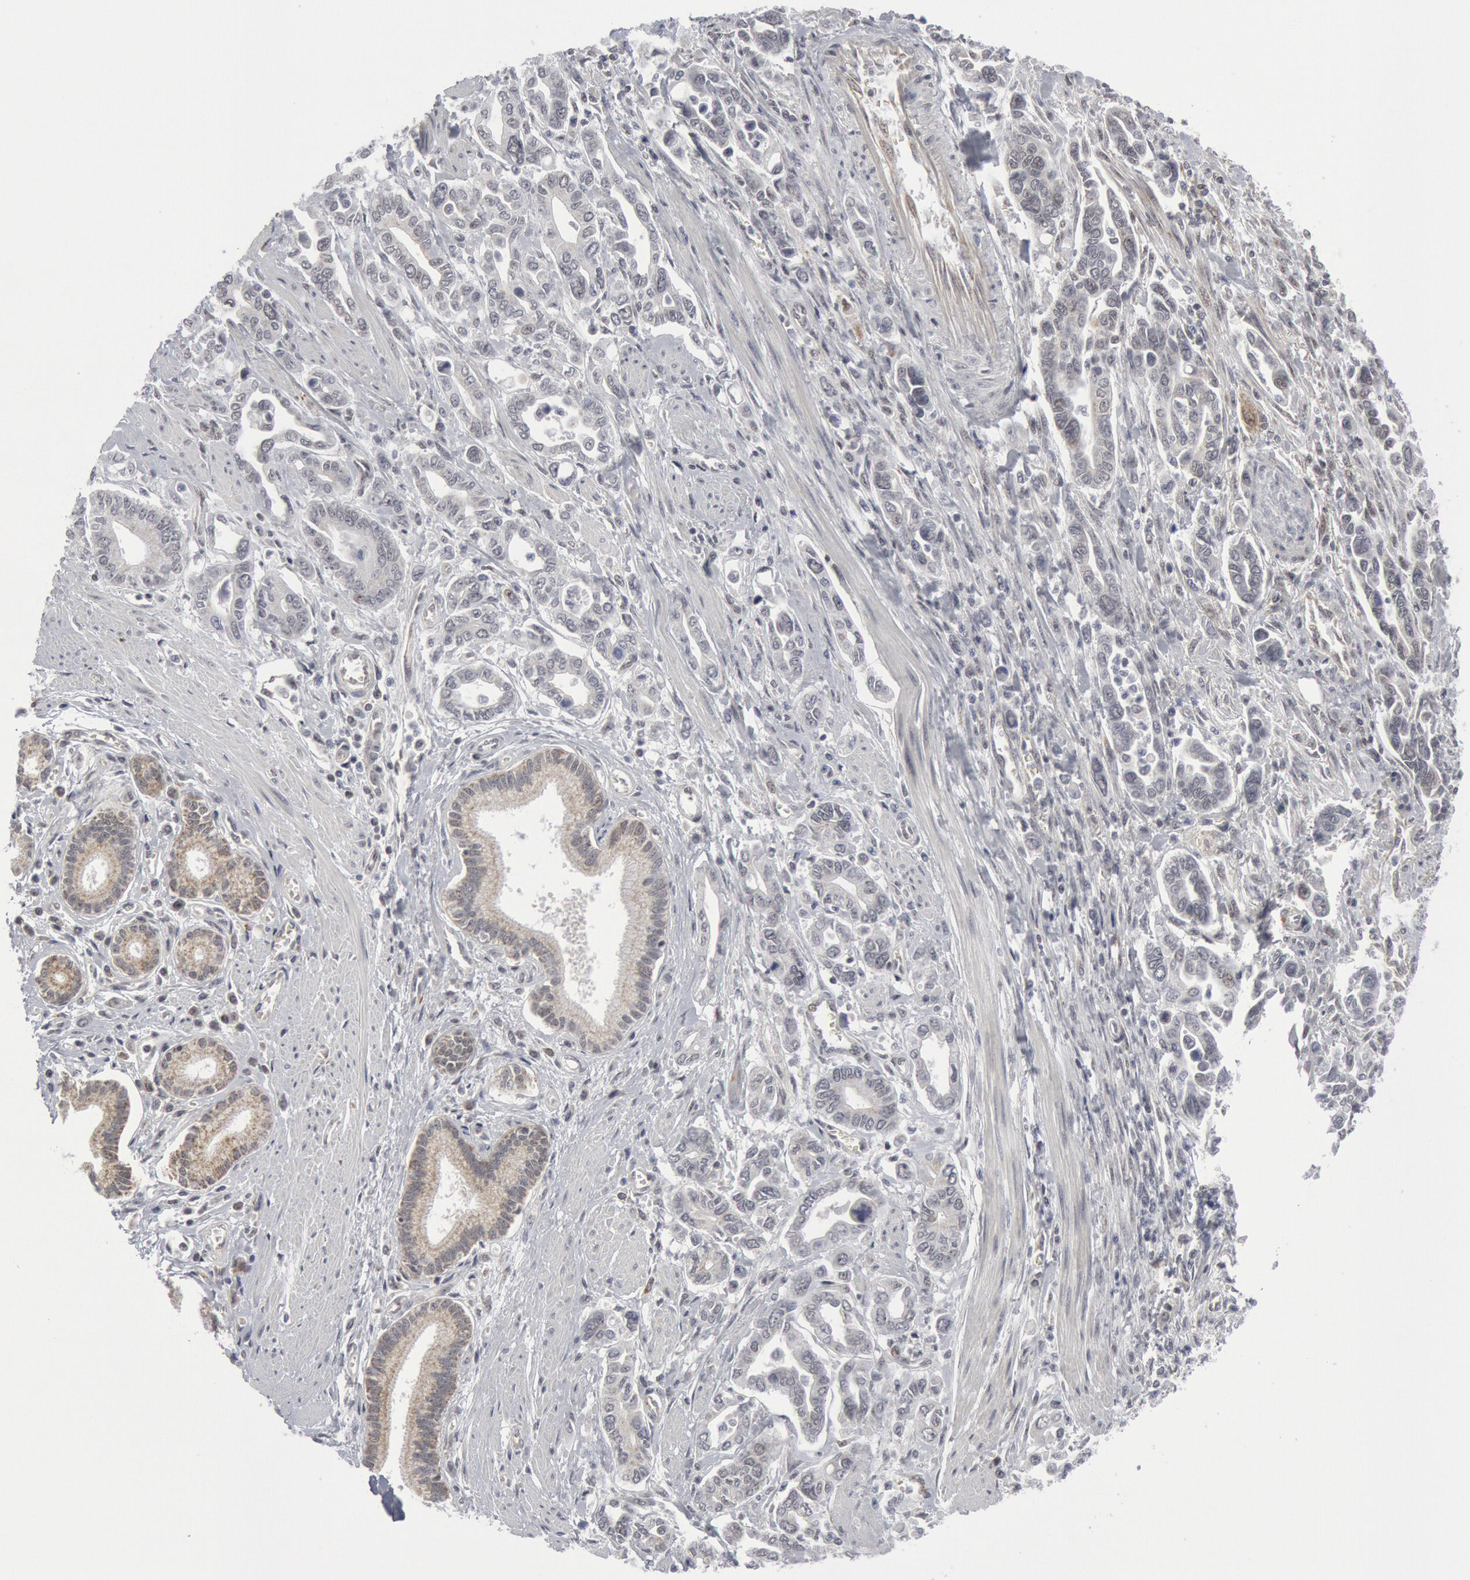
{"staining": {"intensity": "weak", "quantity": "<25%", "location": "cytoplasmic/membranous"}, "tissue": "pancreatic cancer", "cell_type": "Tumor cells", "image_type": "cancer", "snomed": [{"axis": "morphology", "description": "Adenocarcinoma, NOS"}, {"axis": "topography", "description": "Pancreas"}], "caption": "DAB immunohistochemical staining of pancreatic adenocarcinoma reveals no significant positivity in tumor cells.", "gene": "CASP9", "patient": {"sex": "female", "age": 57}}